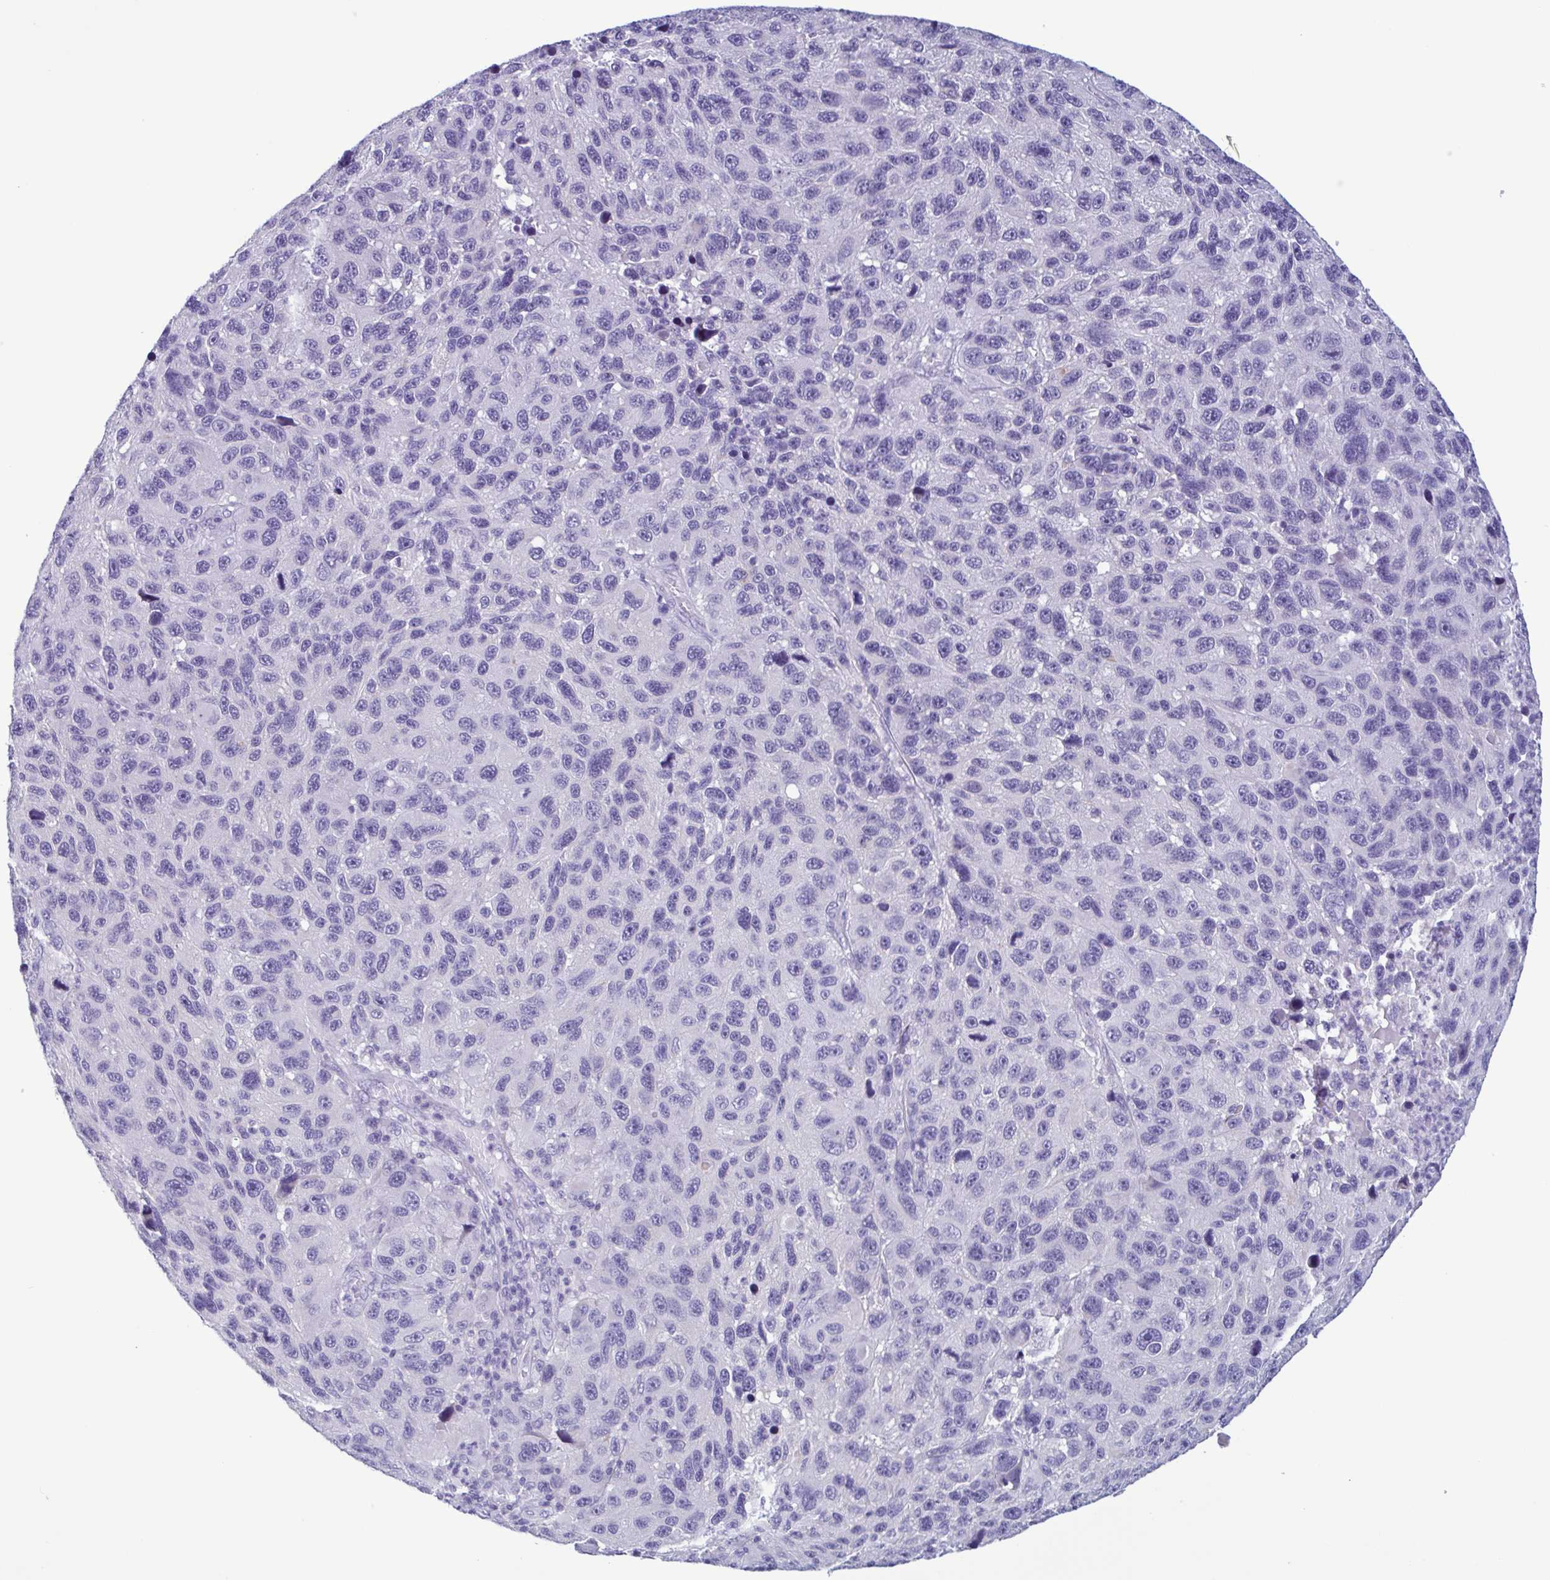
{"staining": {"intensity": "negative", "quantity": "none", "location": "none"}, "tissue": "melanoma", "cell_type": "Tumor cells", "image_type": "cancer", "snomed": [{"axis": "morphology", "description": "Malignant melanoma, NOS"}, {"axis": "topography", "description": "Skin"}], "caption": "Immunohistochemistry image of malignant melanoma stained for a protein (brown), which displays no positivity in tumor cells.", "gene": "INAFM1", "patient": {"sex": "male", "age": 53}}